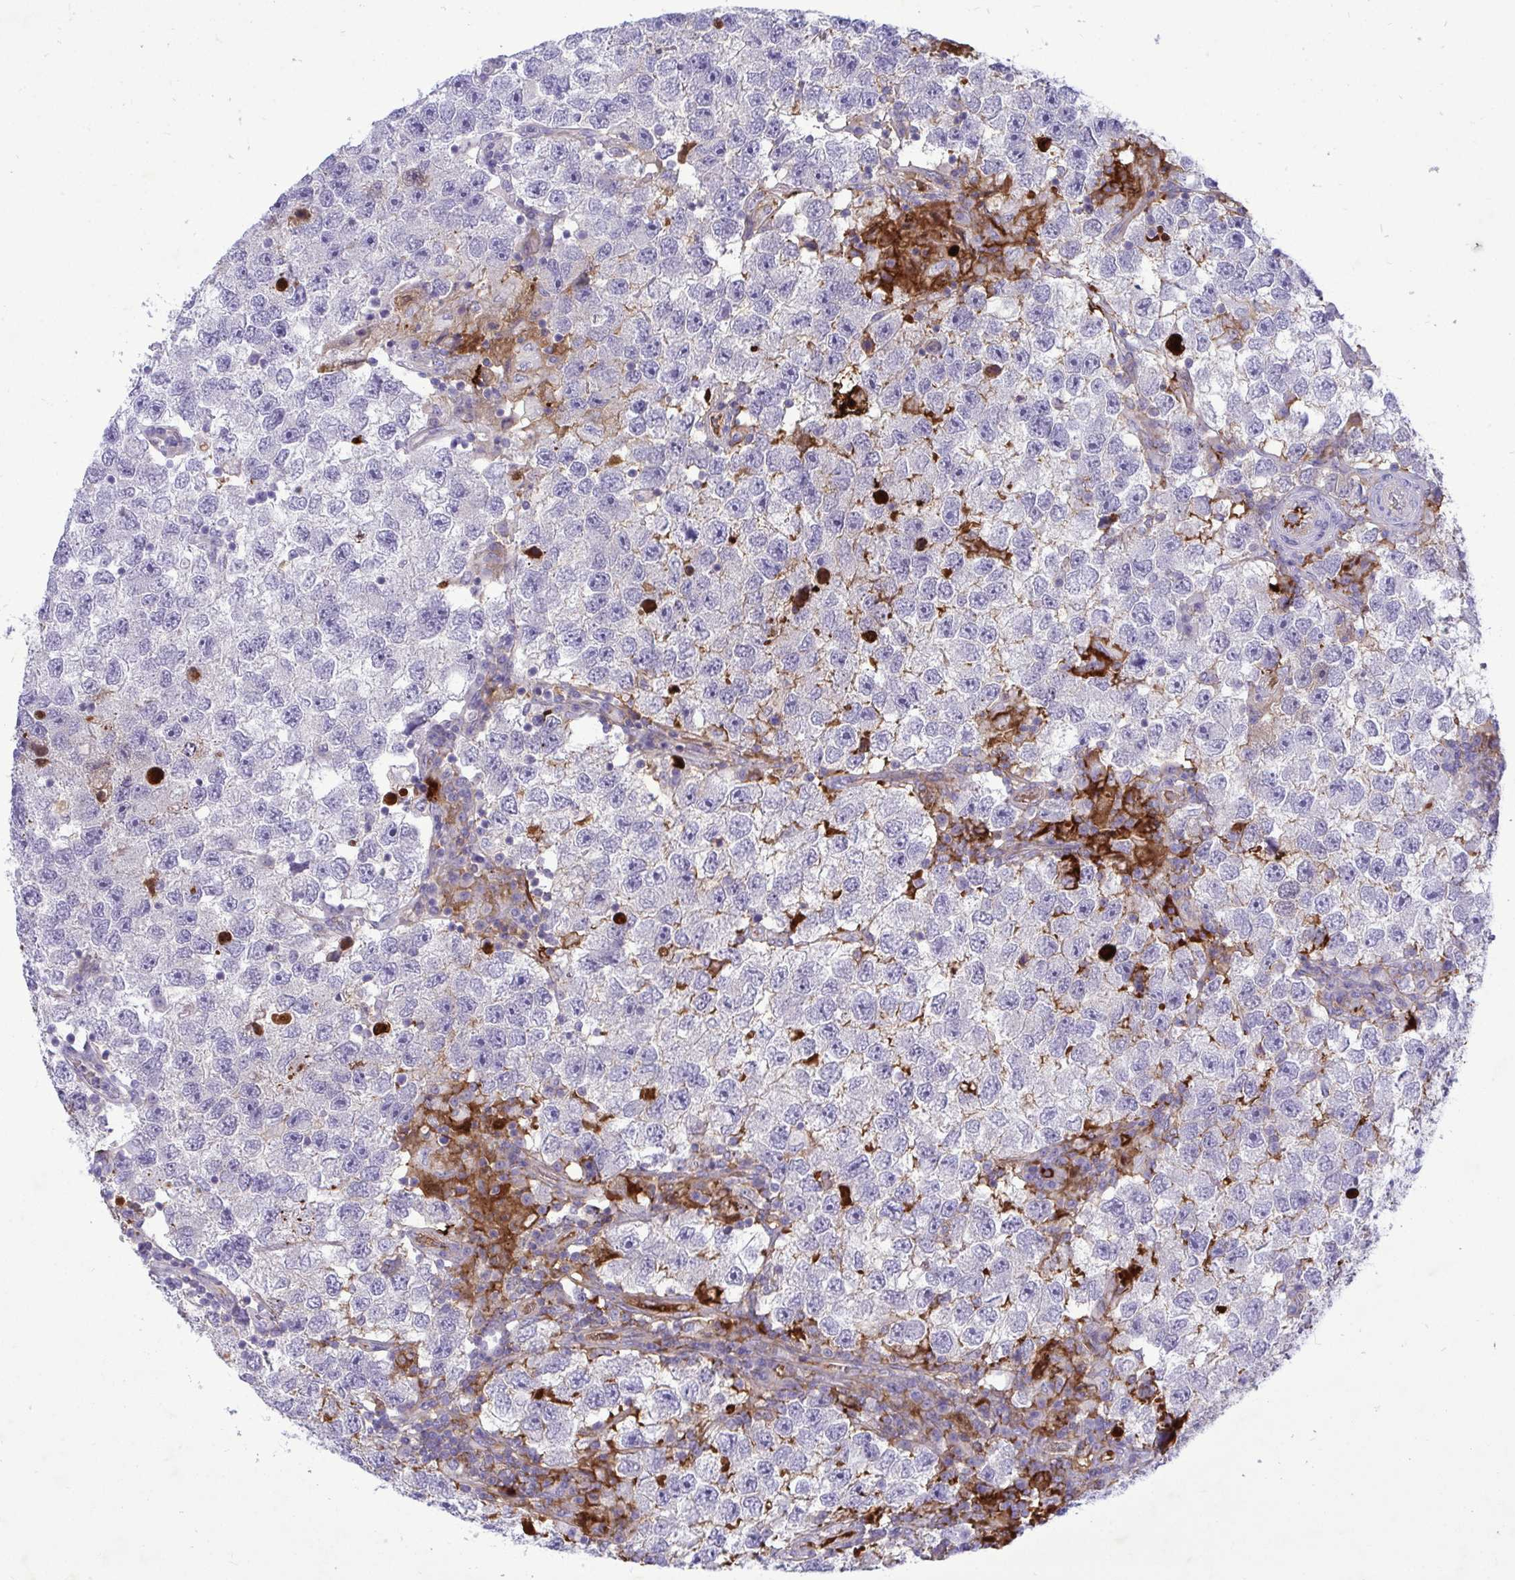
{"staining": {"intensity": "negative", "quantity": "none", "location": "none"}, "tissue": "testis cancer", "cell_type": "Tumor cells", "image_type": "cancer", "snomed": [{"axis": "morphology", "description": "Seminoma, NOS"}, {"axis": "topography", "description": "Testis"}], "caption": "A high-resolution histopathology image shows IHC staining of testis cancer (seminoma), which shows no significant positivity in tumor cells. (Immunohistochemistry (ihc), brightfield microscopy, high magnification).", "gene": "F2", "patient": {"sex": "male", "age": 26}}